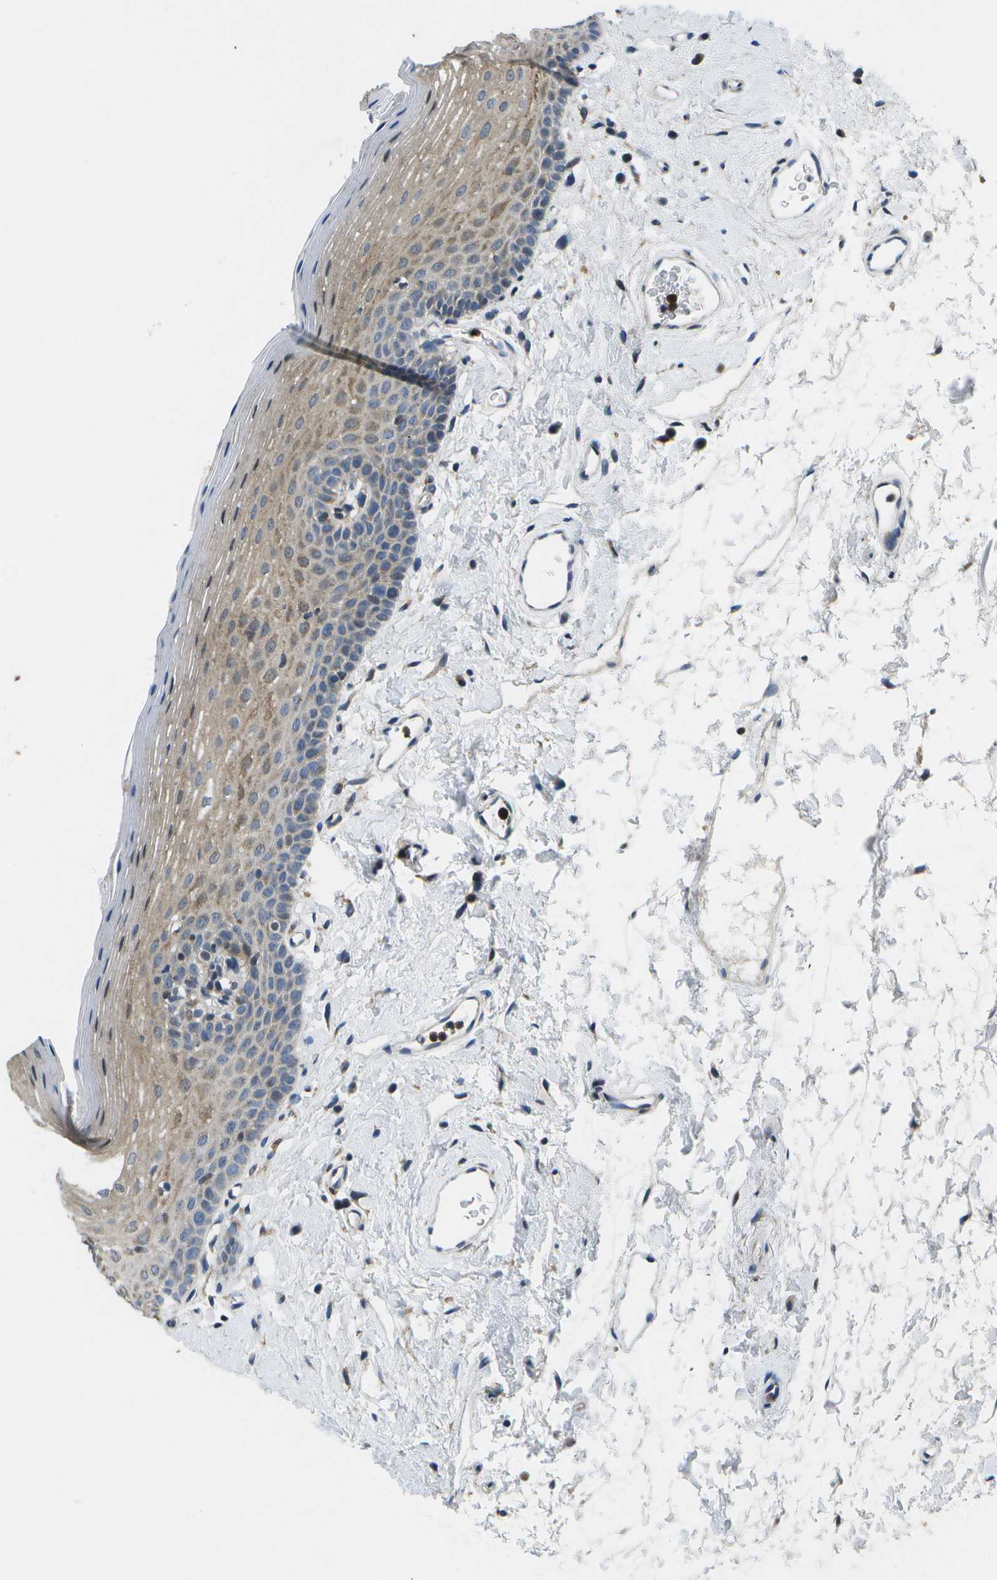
{"staining": {"intensity": "moderate", "quantity": "25%-75%", "location": "cytoplasmic/membranous"}, "tissue": "oral mucosa", "cell_type": "Squamous epithelial cells", "image_type": "normal", "snomed": [{"axis": "morphology", "description": "Normal tissue, NOS"}, {"axis": "topography", "description": "Oral tissue"}], "caption": "Unremarkable oral mucosa displays moderate cytoplasmic/membranous positivity in about 25%-75% of squamous epithelial cells.", "gene": "GALNT15", "patient": {"sex": "male", "age": 66}}